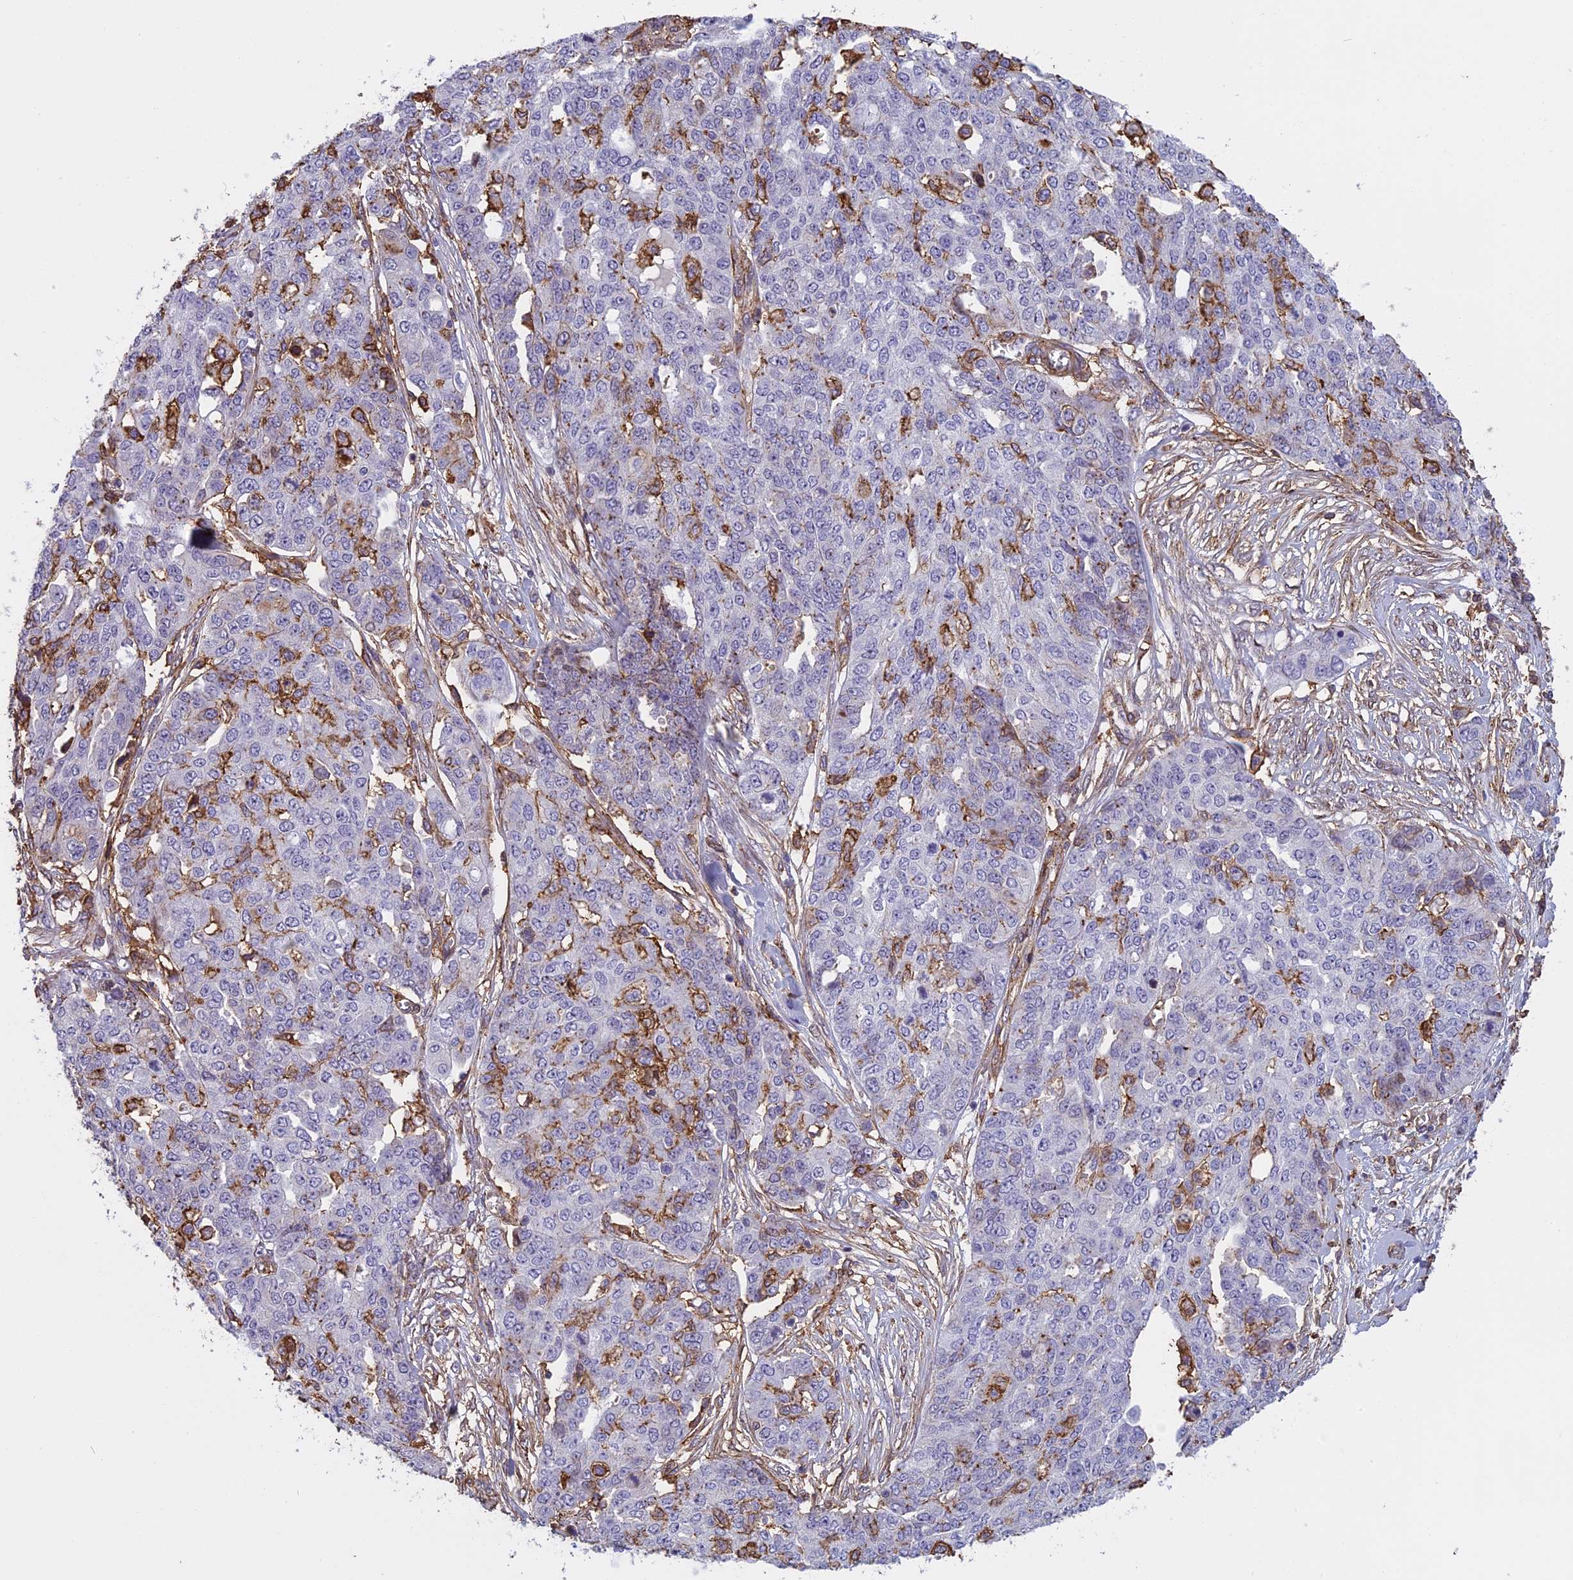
{"staining": {"intensity": "moderate", "quantity": "<25%", "location": "cytoplasmic/membranous"}, "tissue": "ovarian cancer", "cell_type": "Tumor cells", "image_type": "cancer", "snomed": [{"axis": "morphology", "description": "Cystadenocarcinoma, serous, NOS"}, {"axis": "topography", "description": "Soft tissue"}, {"axis": "topography", "description": "Ovary"}], "caption": "Ovarian cancer (serous cystadenocarcinoma) stained with a brown dye reveals moderate cytoplasmic/membranous positive staining in about <25% of tumor cells.", "gene": "TMEM255B", "patient": {"sex": "female", "age": 57}}